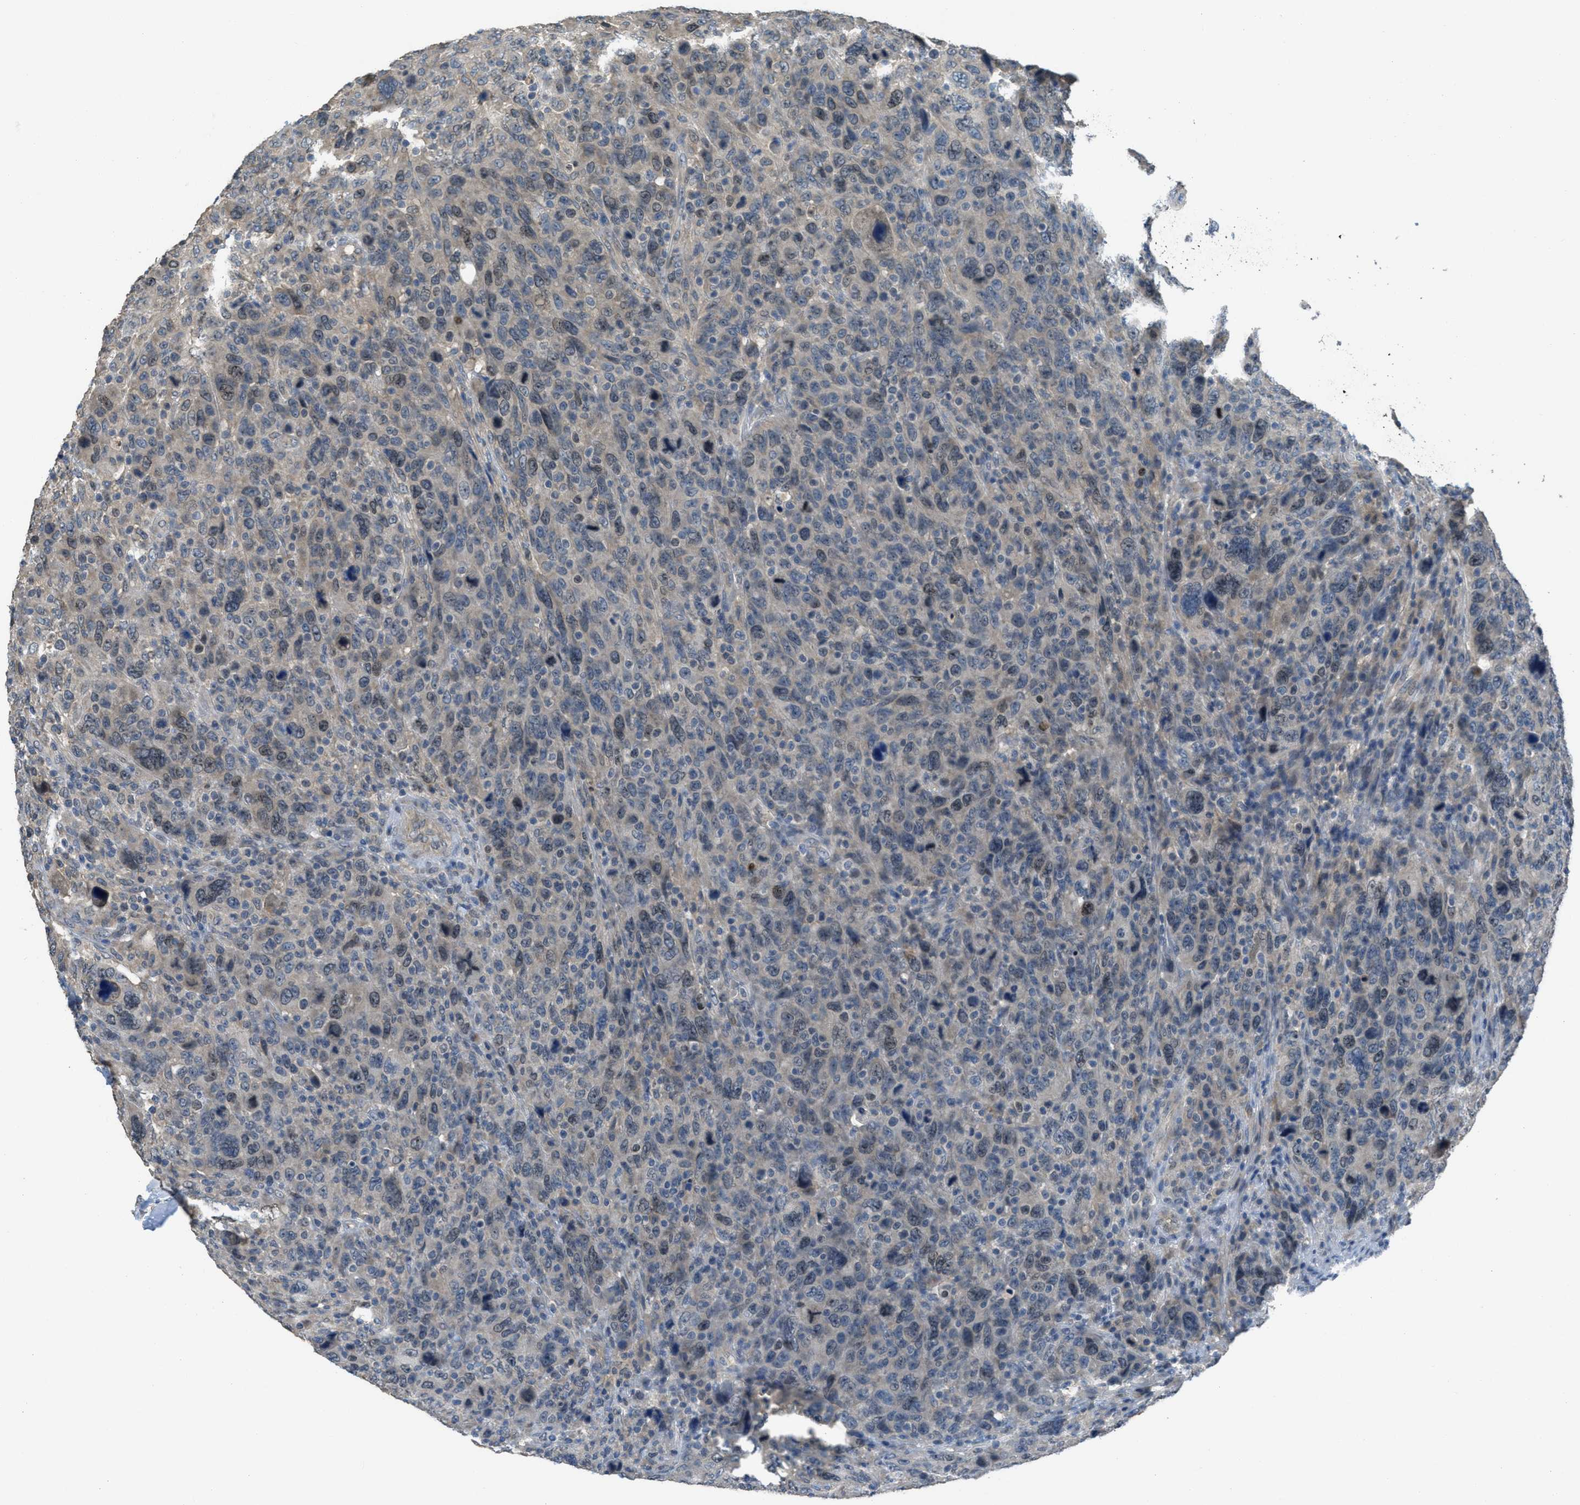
{"staining": {"intensity": "moderate", "quantity": "25%-75%", "location": "nuclear"}, "tissue": "breast cancer", "cell_type": "Tumor cells", "image_type": "cancer", "snomed": [{"axis": "morphology", "description": "Duct carcinoma"}, {"axis": "topography", "description": "Breast"}], "caption": "Immunohistochemical staining of human breast infiltrating ductal carcinoma shows moderate nuclear protein expression in about 25%-75% of tumor cells. The staining is performed using DAB (3,3'-diaminobenzidine) brown chromogen to label protein expression. The nuclei are counter-stained blue using hematoxylin.", "gene": "MIS18A", "patient": {"sex": "female", "age": 37}}